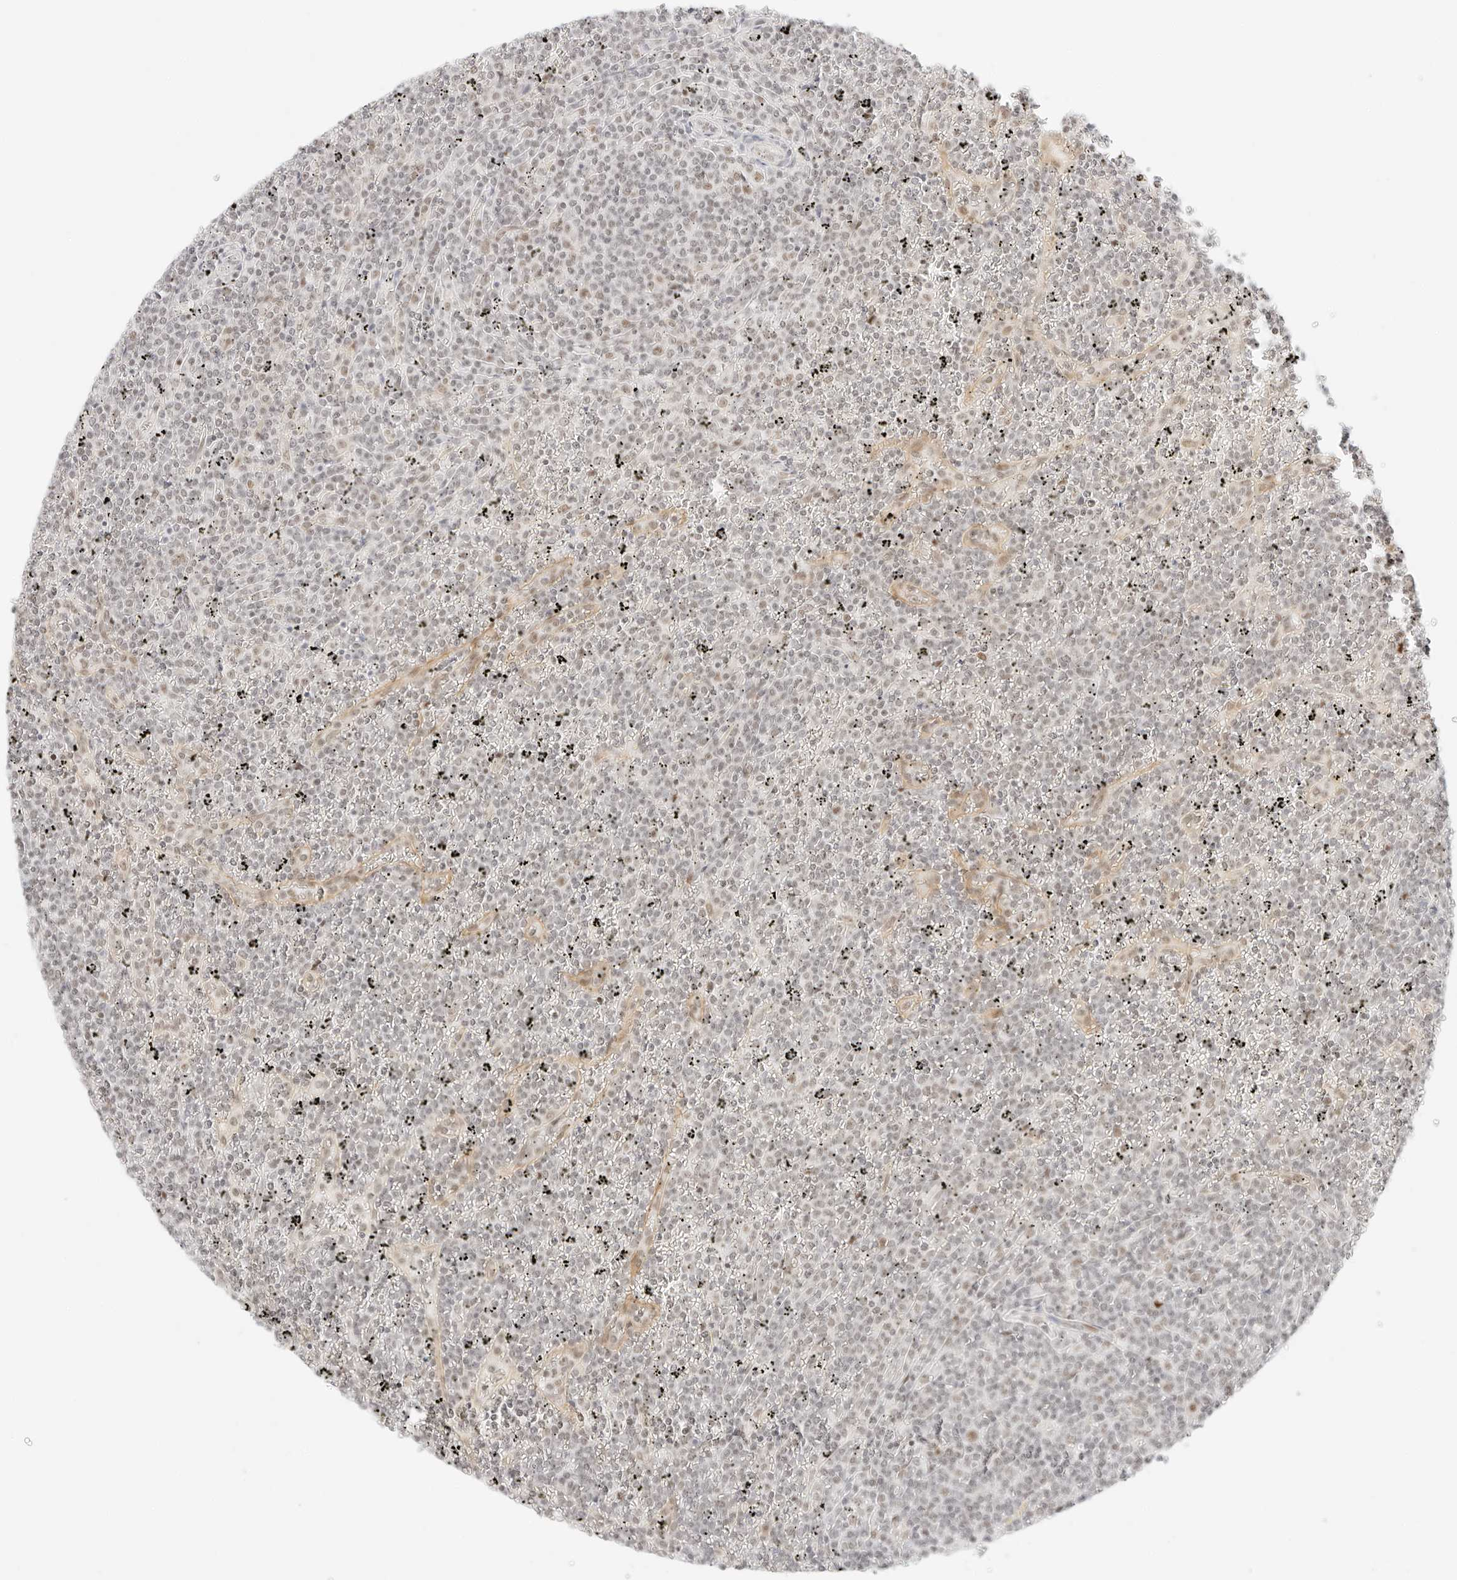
{"staining": {"intensity": "negative", "quantity": "none", "location": "none"}, "tissue": "lymphoma", "cell_type": "Tumor cells", "image_type": "cancer", "snomed": [{"axis": "morphology", "description": "Malignant lymphoma, non-Hodgkin's type, Low grade"}, {"axis": "topography", "description": "Spleen"}], "caption": "Micrograph shows no significant protein staining in tumor cells of lymphoma. Brightfield microscopy of immunohistochemistry (IHC) stained with DAB (brown) and hematoxylin (blue), captured at high magnification.", "gene": "ITGA6", "patient": {"sex": "female", "age": 19}}